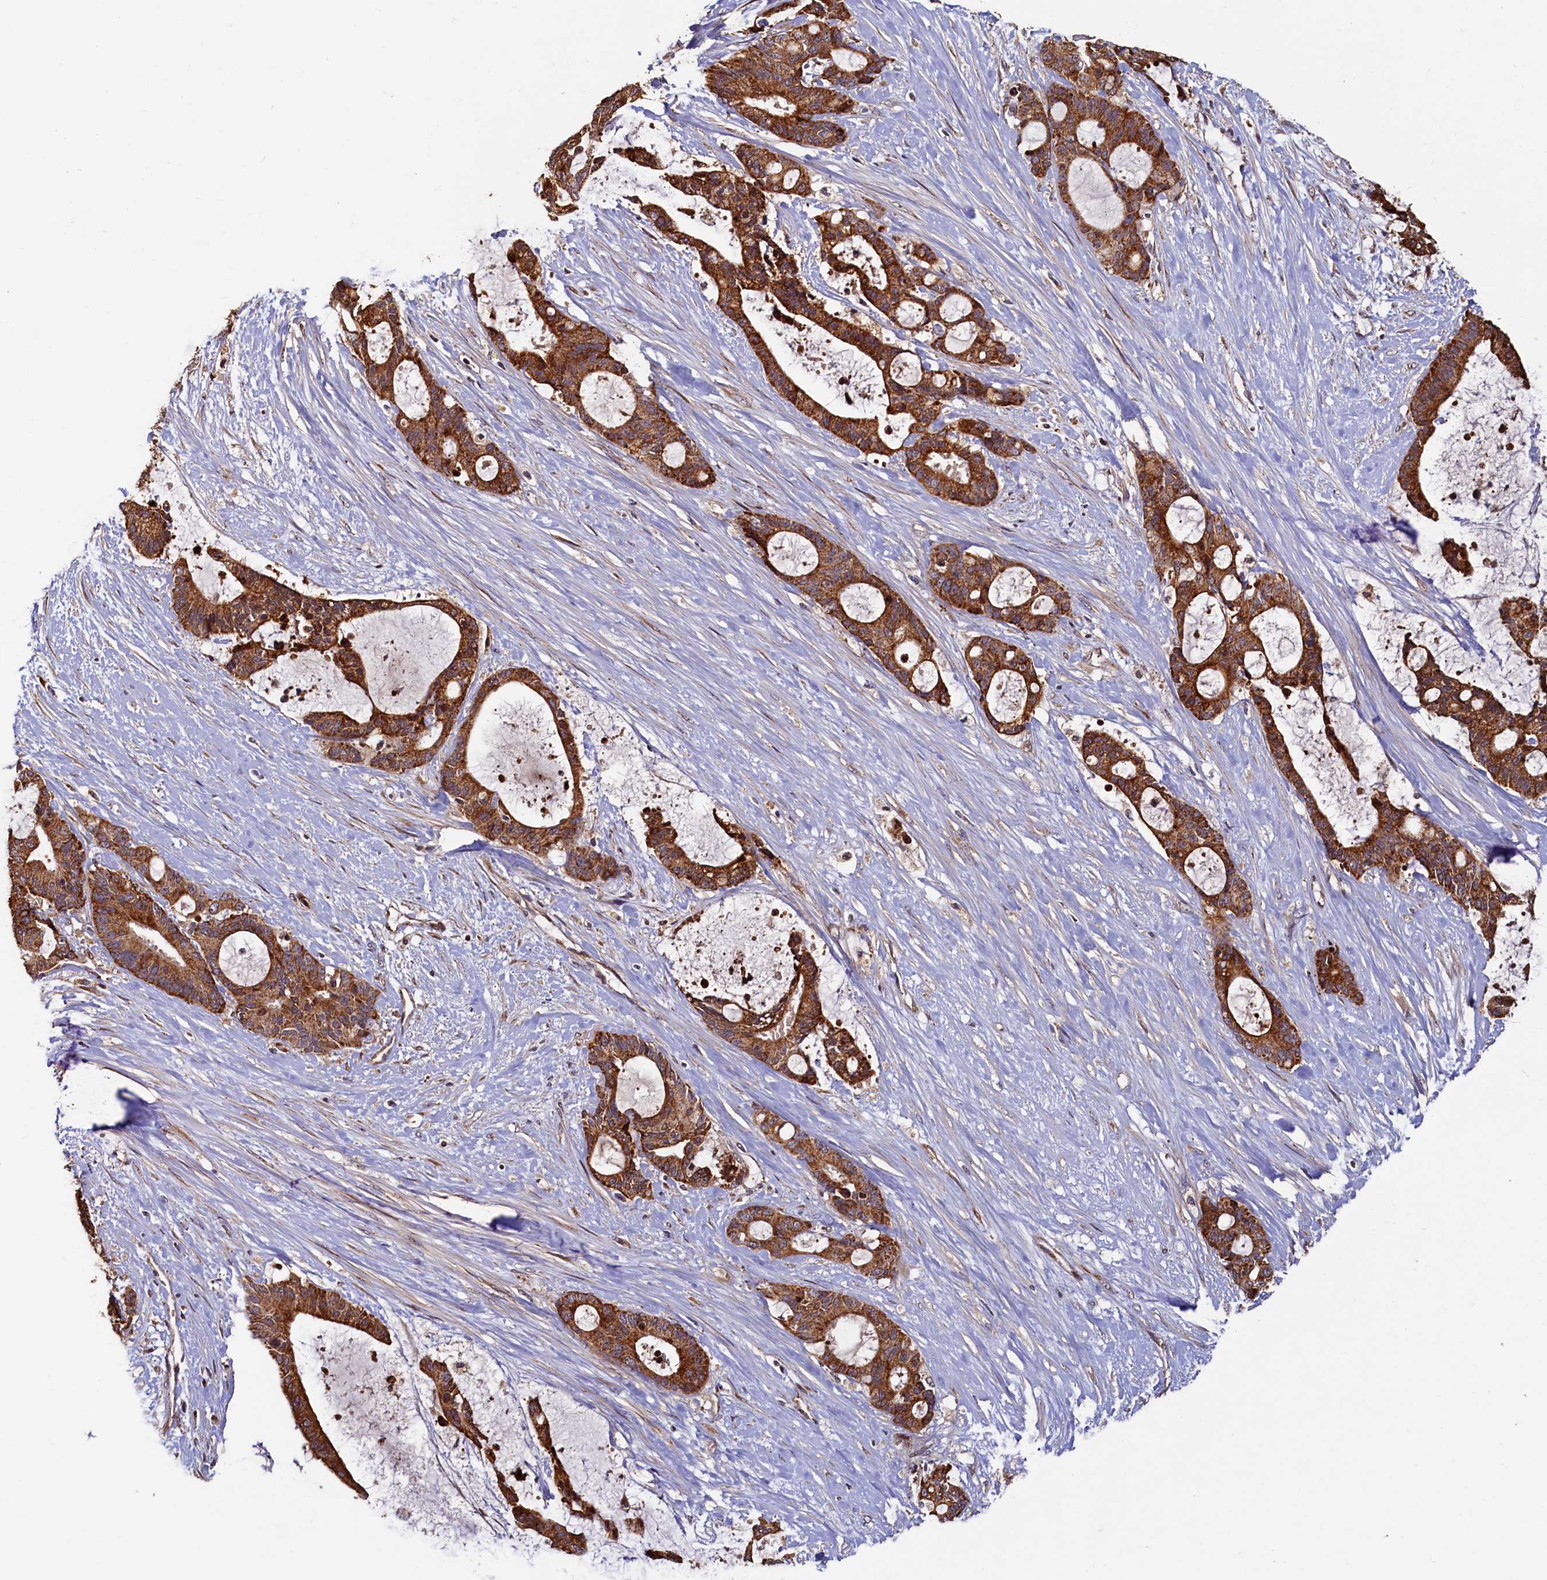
{"staining": {"intensity": "strong", "quantity": ">75%", "location": "cytoplasmic/membranous"}, "tissue": "liver cancer", "cell_type": "Tumor cells", "image_type": "cancer", "snomed": [{"axis": "morphology", "description": "Normal tissue, NOS"}, {"axis": "morphology", "description": "Cholangiocarcinoma"}, {"axis": "topography", "description": "Liver"}, {"axis": "topography", "description": "Peripheral nerve tissue"}], "caption": "Protein analysis of liver cancer (cholangiocarcinoma) tissue demonstrates strong cytoplasmic/membranous positivity in about >75% of tumor cells.", "gene": "NCKAP5L", "patient": {"sex": "female", "age": 73}}